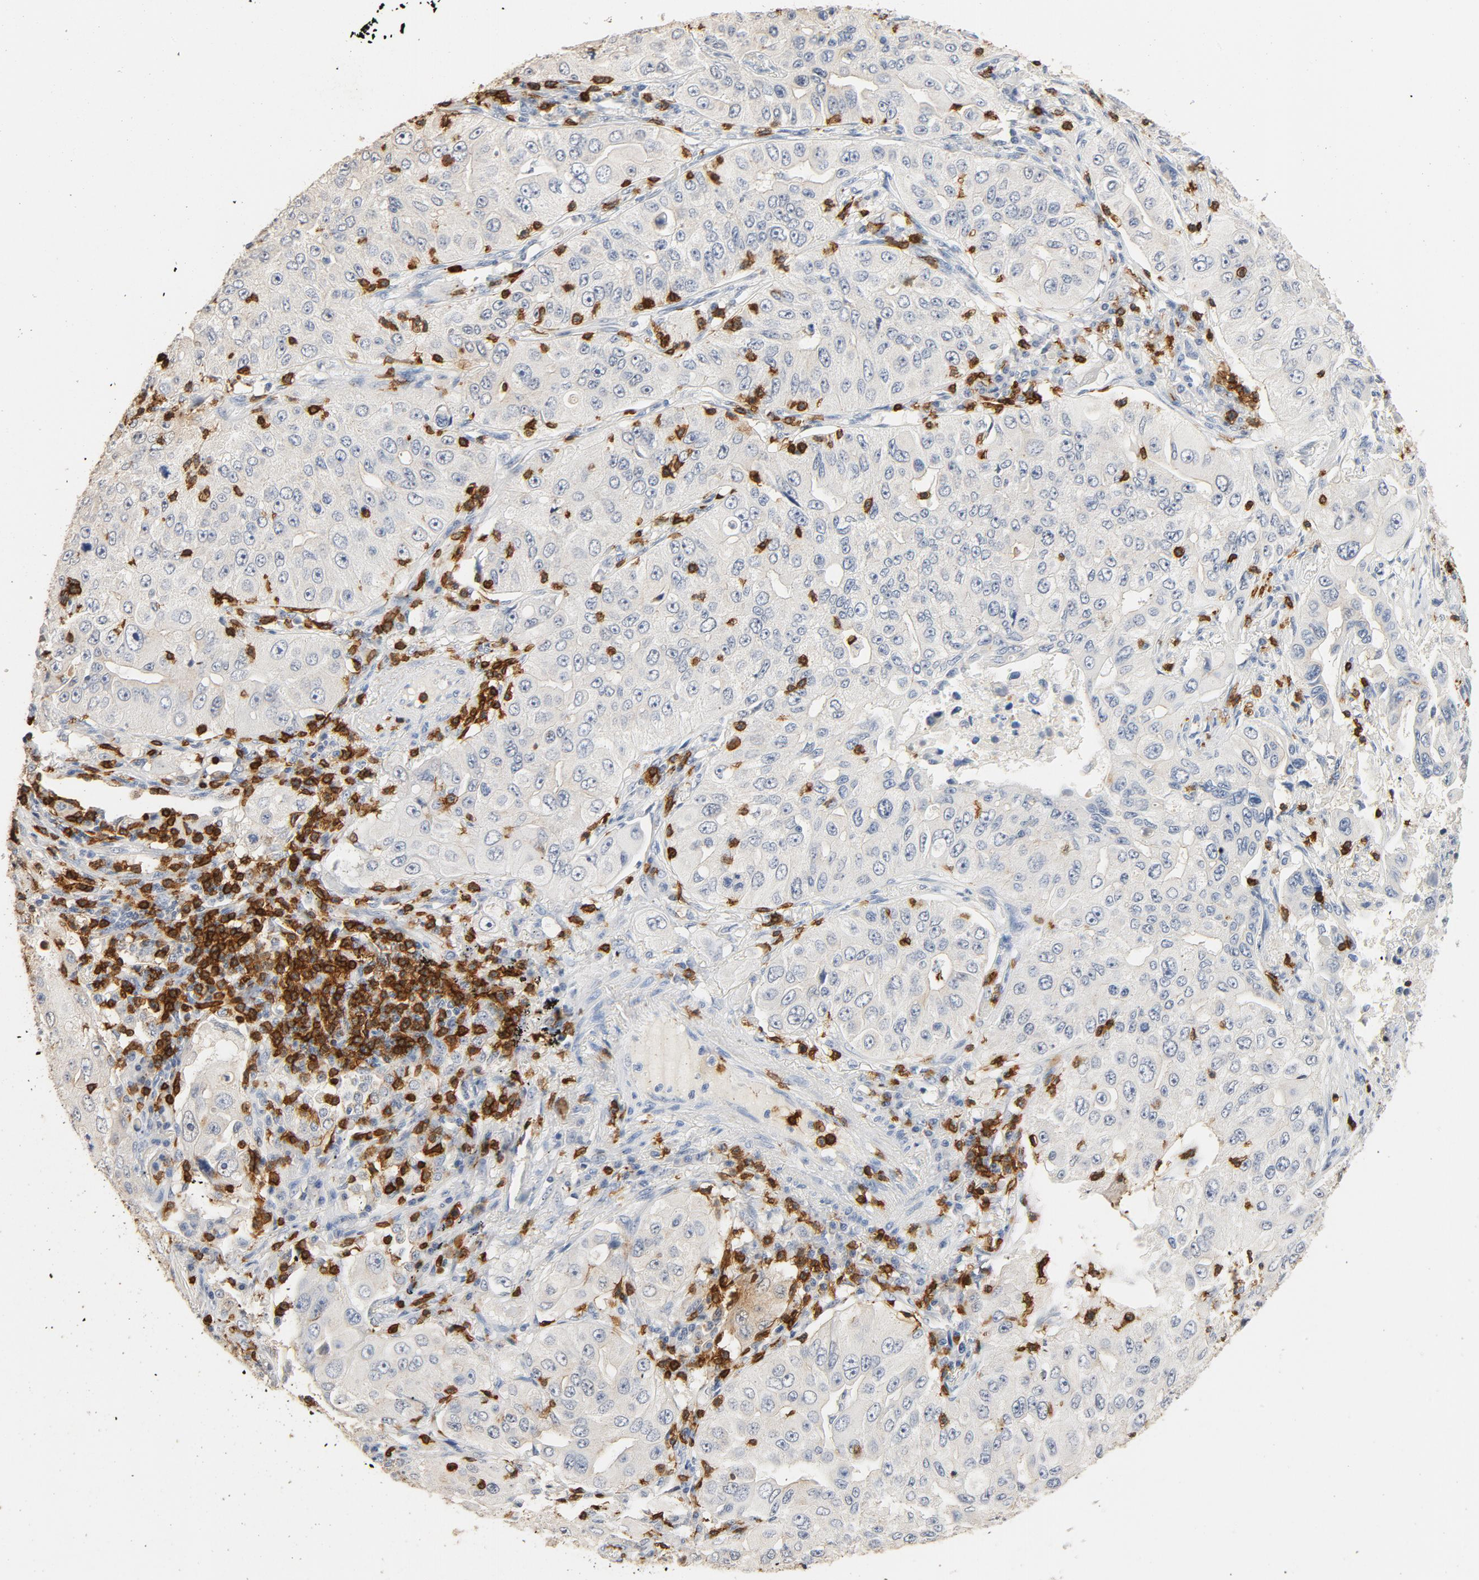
{"staining": {"intensity": "negative", "quantity": "none", "location": "none"}, "tissue": "lung cancer", "cell_type": "Tumor cells", "image_type": "cancer", "snomed": [{"axis": "morphology", "description": "Adenocarcinoma, NOS"}, {"axis": "topography", "description": "Lung"}], "caption": "A high-resolution photomicrograph shows IHC staining of lung cancer (adenocarcinoma), which displays no significant positivity in tumor cells.", "gene": "CD247", "patient": {"sex": "male", "age": 84}}